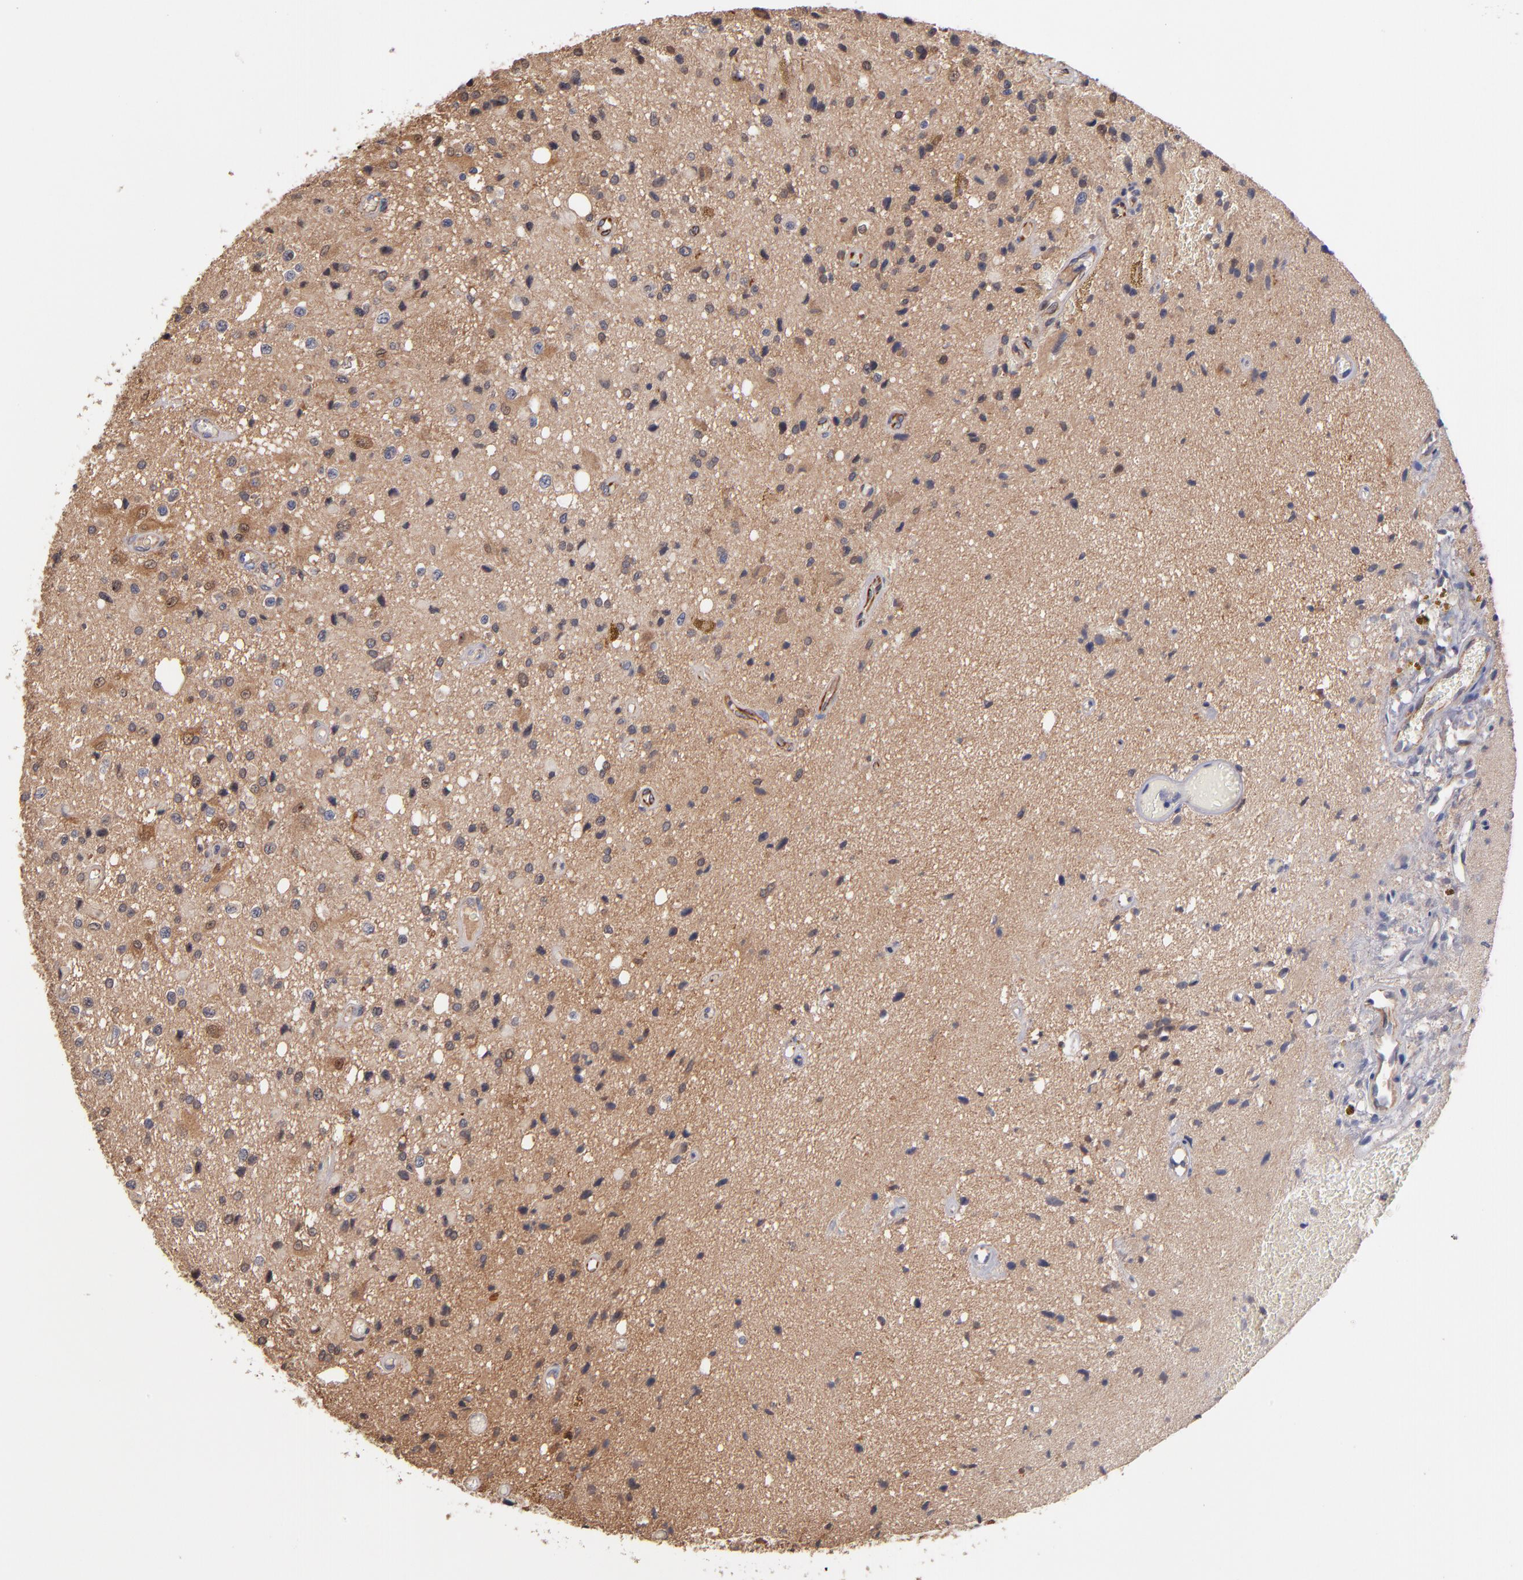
{"staining": {"intensity": "moderate", "quantity": ">75%", "location": "cytoplasmic/membranous"}, "tissue": "glioma", "cell_type": "Tumor cells", "image_type": "cancer", "snomed": [{"axis": "morphology", "description": "Glioma, malignant, Low grade"}, {"axis": "topography", "description": "Brain"}], "caption": "Immunohistochemistry (IHC) micrograph of low-grade glioma (malignant) stained for a protein (brown), which demonstrates medium levels of moderate cytoplasmic/membranous expression in approximately >75% of tumor cells.", "gene": "GMFG", "patient": {"sex": "male", "age": 58}}